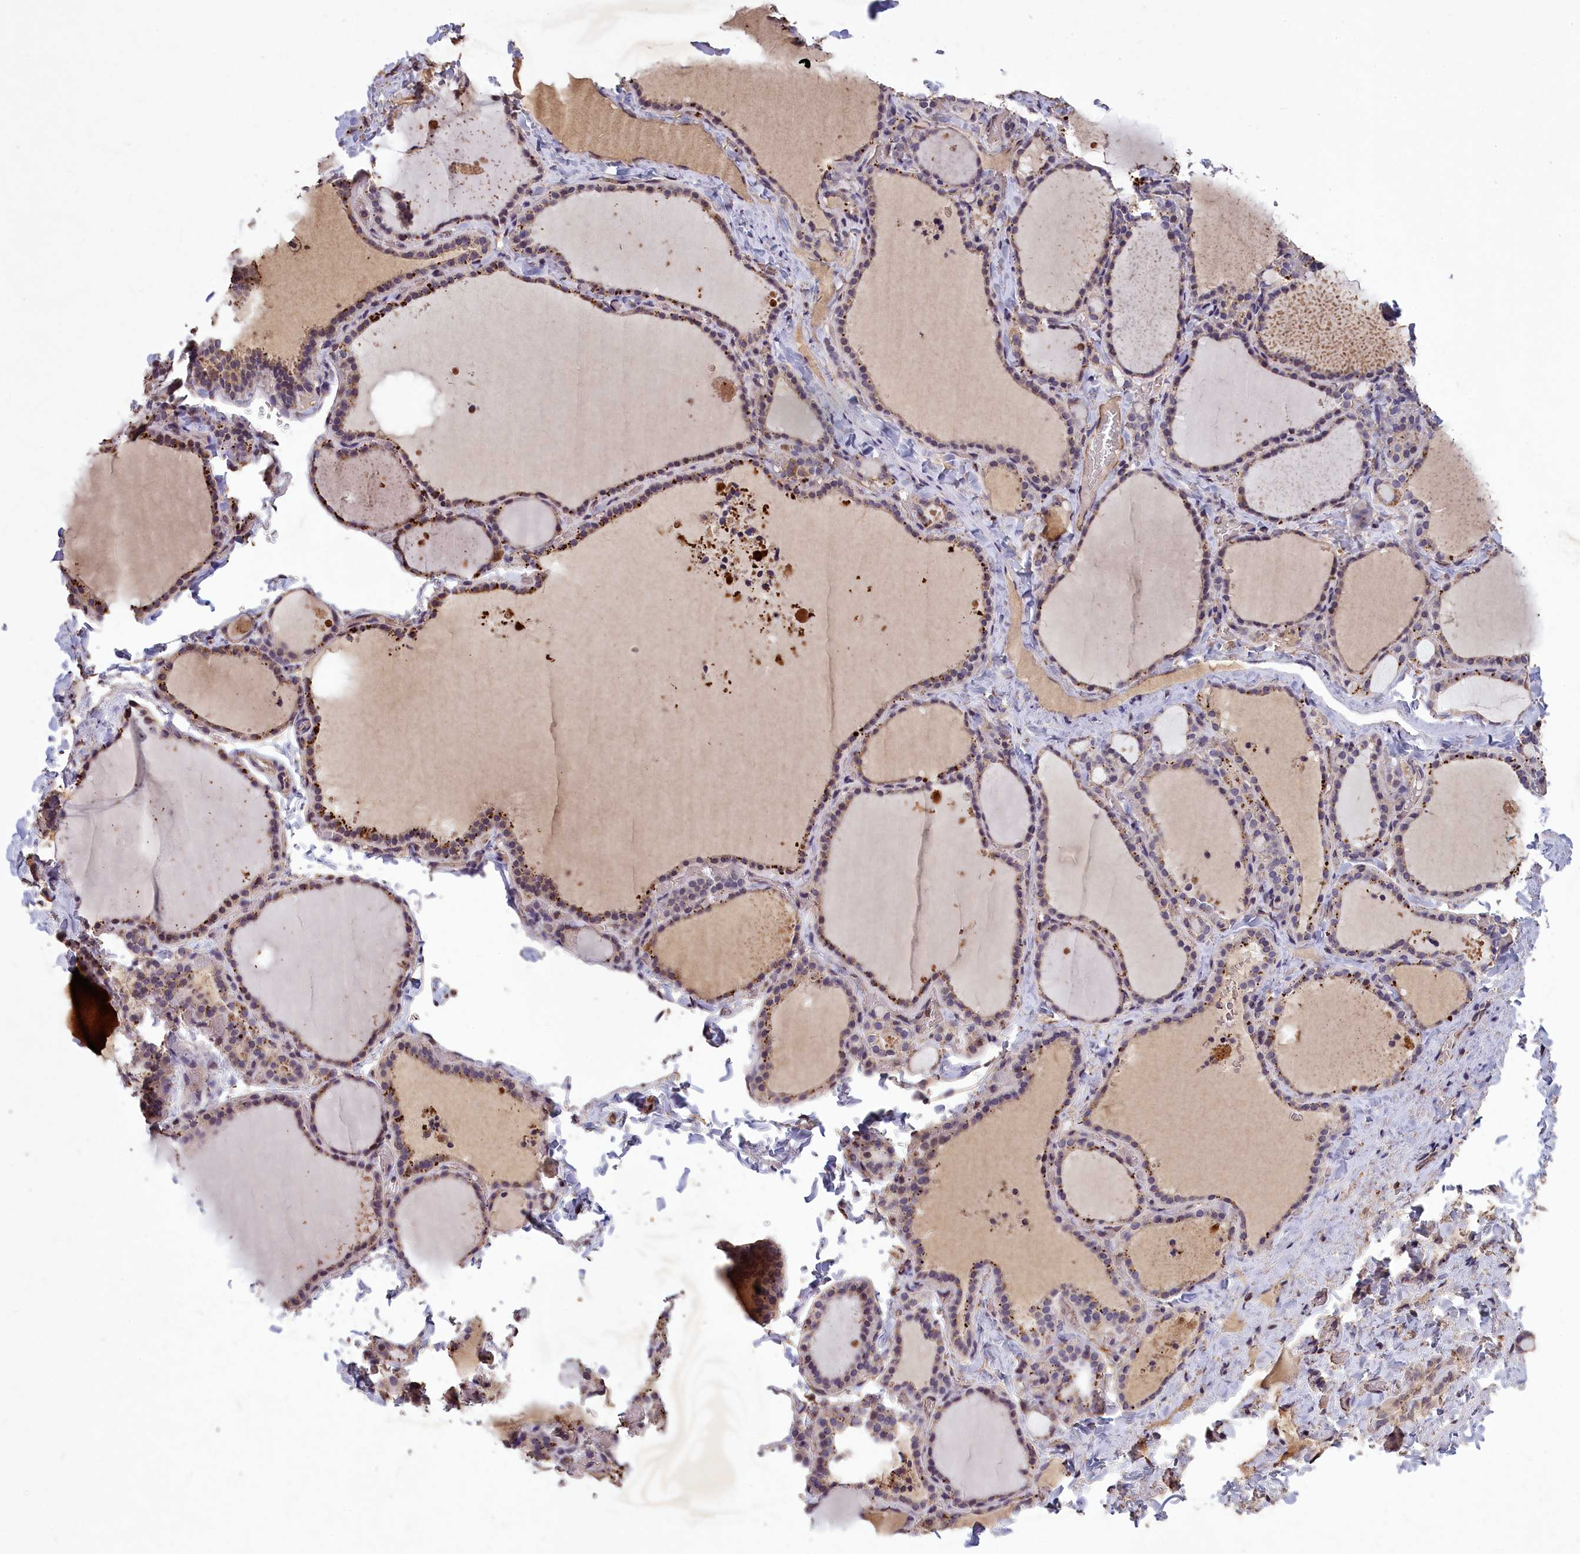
{"staining": {"intensity": "moderate", "quantity": "25%-75%", "location": "cytoplasmic/membranous"}, "tissue": "thyroid gland", "cell_type": "Glandular cells", "image_type": "normal", "snomed": [{"axis": "morphology", "description": "Normal tissue, NOS"}, {"axis": "topography", "description": "Thyroid gland"}], "caption": "The photomicrograph demonstrates staining of benign thyroid gland, revealing moderate cytoplasmic/membranous protein positivity (brown color) within glandular cells.", "gene": "CLRN2", "patient": {"sex": "female", "age": 22}}